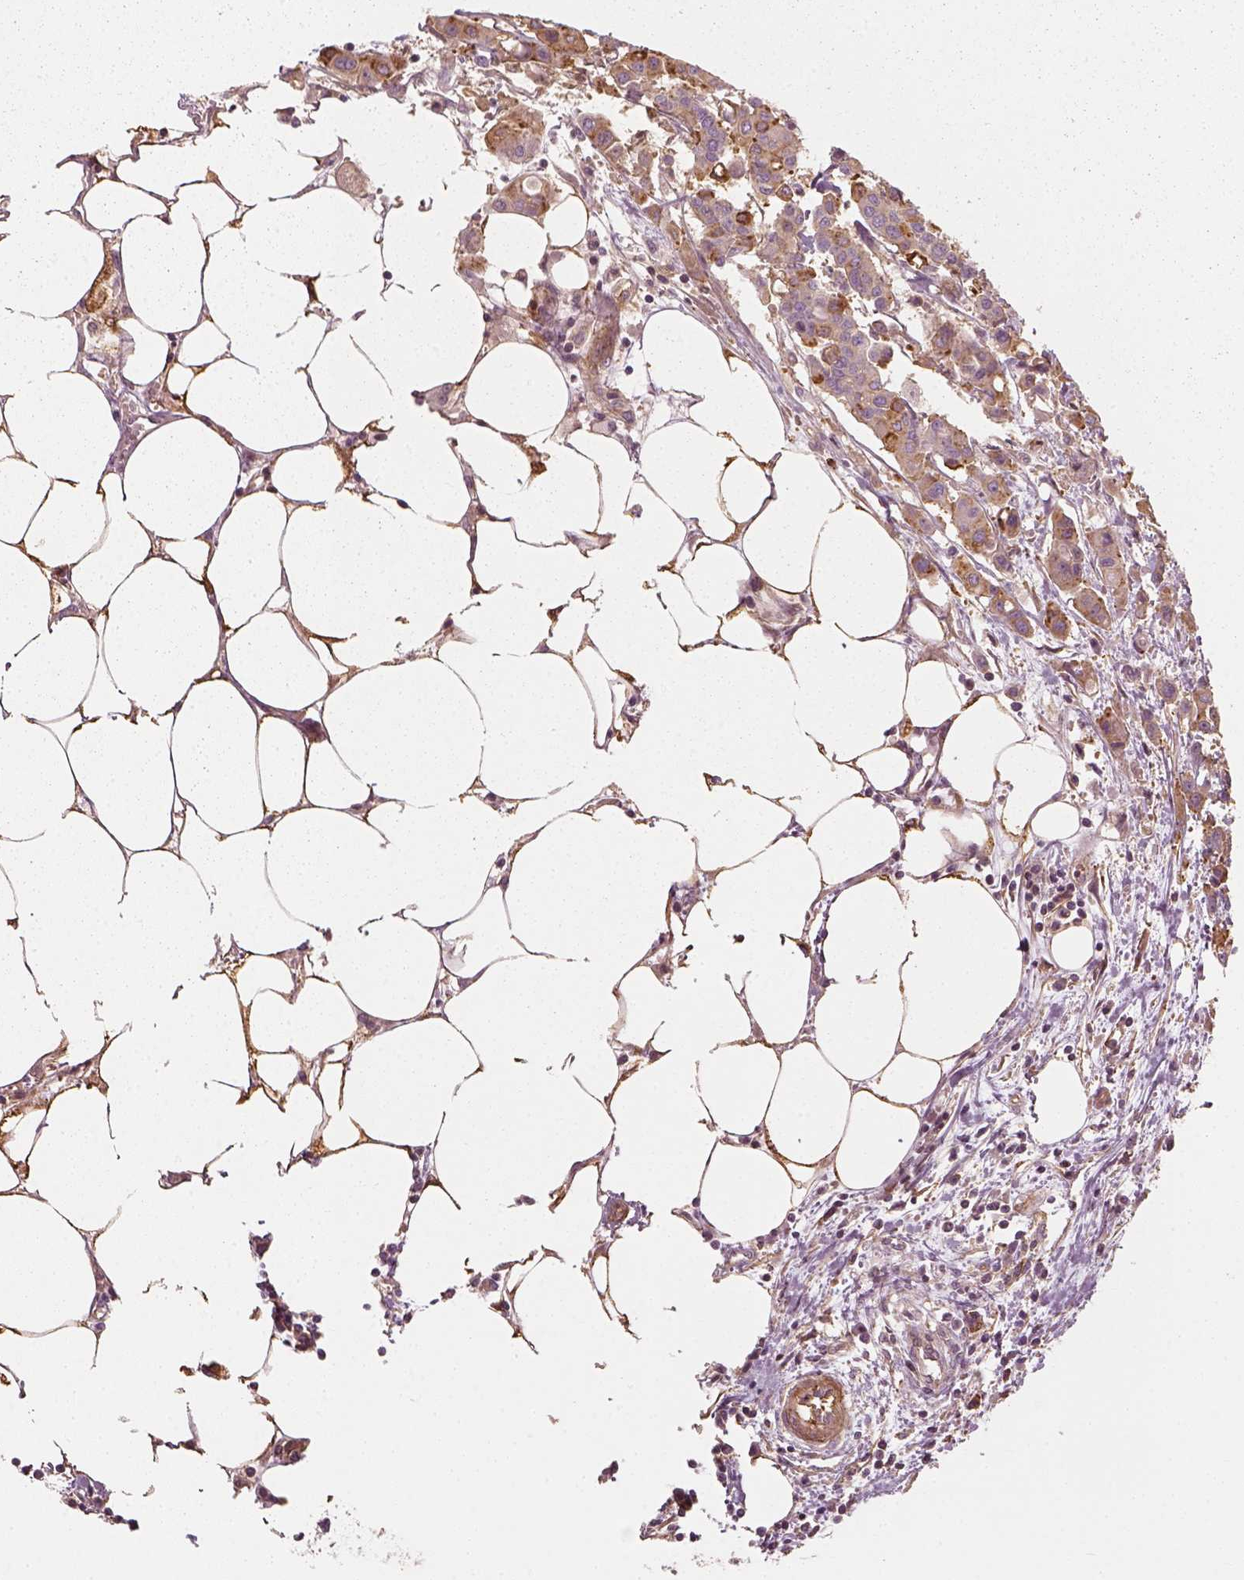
{"staining": {"intensity": "weak", "quantity": ">75%", "location": "cytoplasmic/membranous"}, "tissue": "carcinoid", "cell_type": "Tumor cells", "image_type": "cancer", "snomed": [{"axis": "morphology", "description": "Carcinoid, malignant, NOS"}, {"axis": "topography", "description": "Colon"}], "caption": "This histopathology image reveals immunohistochemistry staining of human carcinoid, with low weak cytoplasmic/membranous positivity in about >75% of tumor cells.", "gene": "NPTN", "patient": {"sex": "male", "age": 81}}